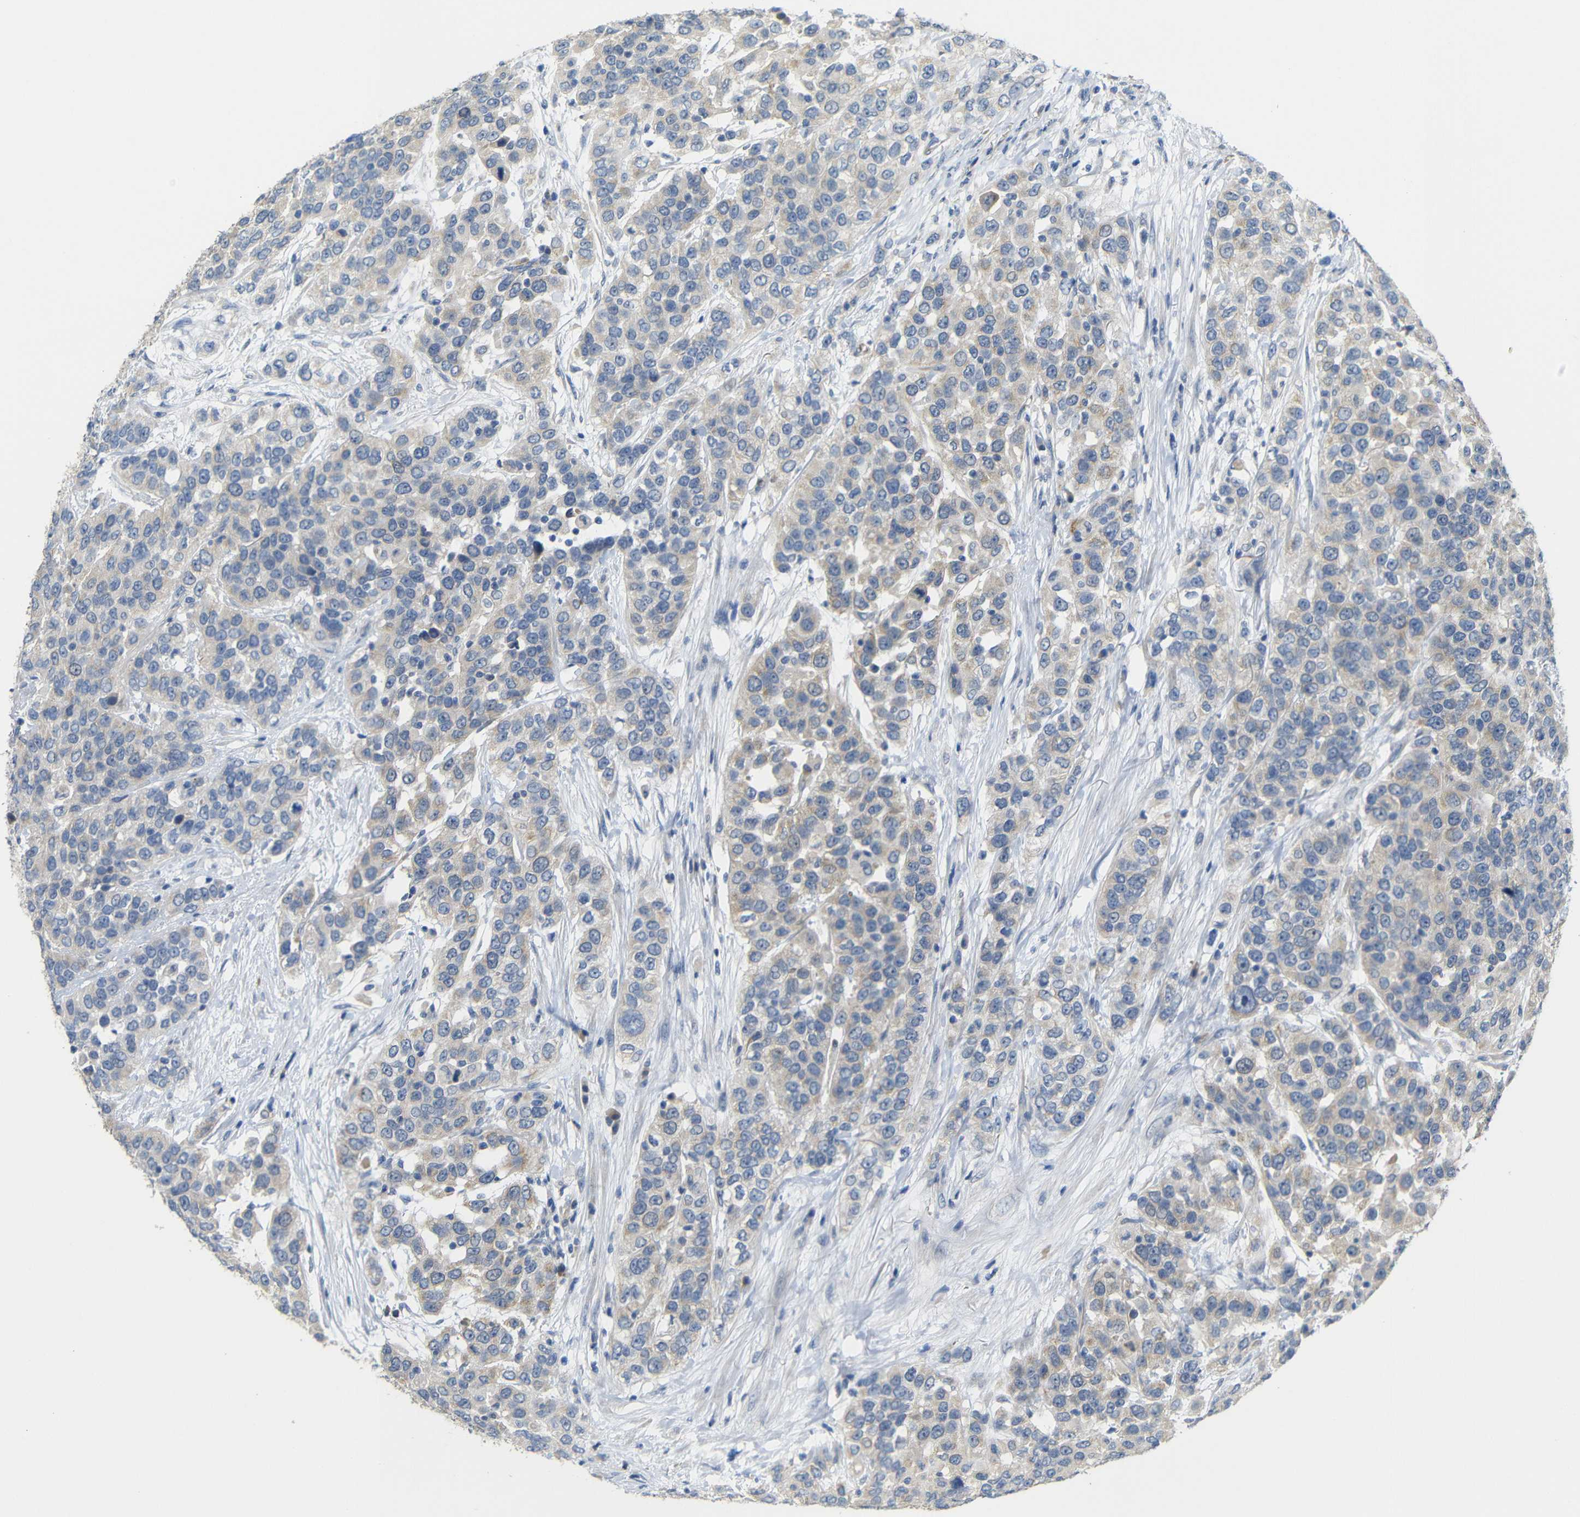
{"staining": {"intensity": "weak", "quantity": ">75%", "location": "cytoplasmic/membranous"}, "tissue": "urothelial cancer", "cell_type": "Tumor cells", "image_type": "cancer", "snomed": [{"axis": "morphology", "description": "Urothelial carcinoma, High grade"}, {"axis": "topography", "description": "Urinary bladder"}], "caption": "A brown stain highlights weak cytoplasmic/membranous positivity of a protein in human urothelial cancer tumor cells. (Brightfield microscopy of DAB IHC at high magnification).", "gene": "TBC1D32", "patient": {"sex": "female", "age": 80}}